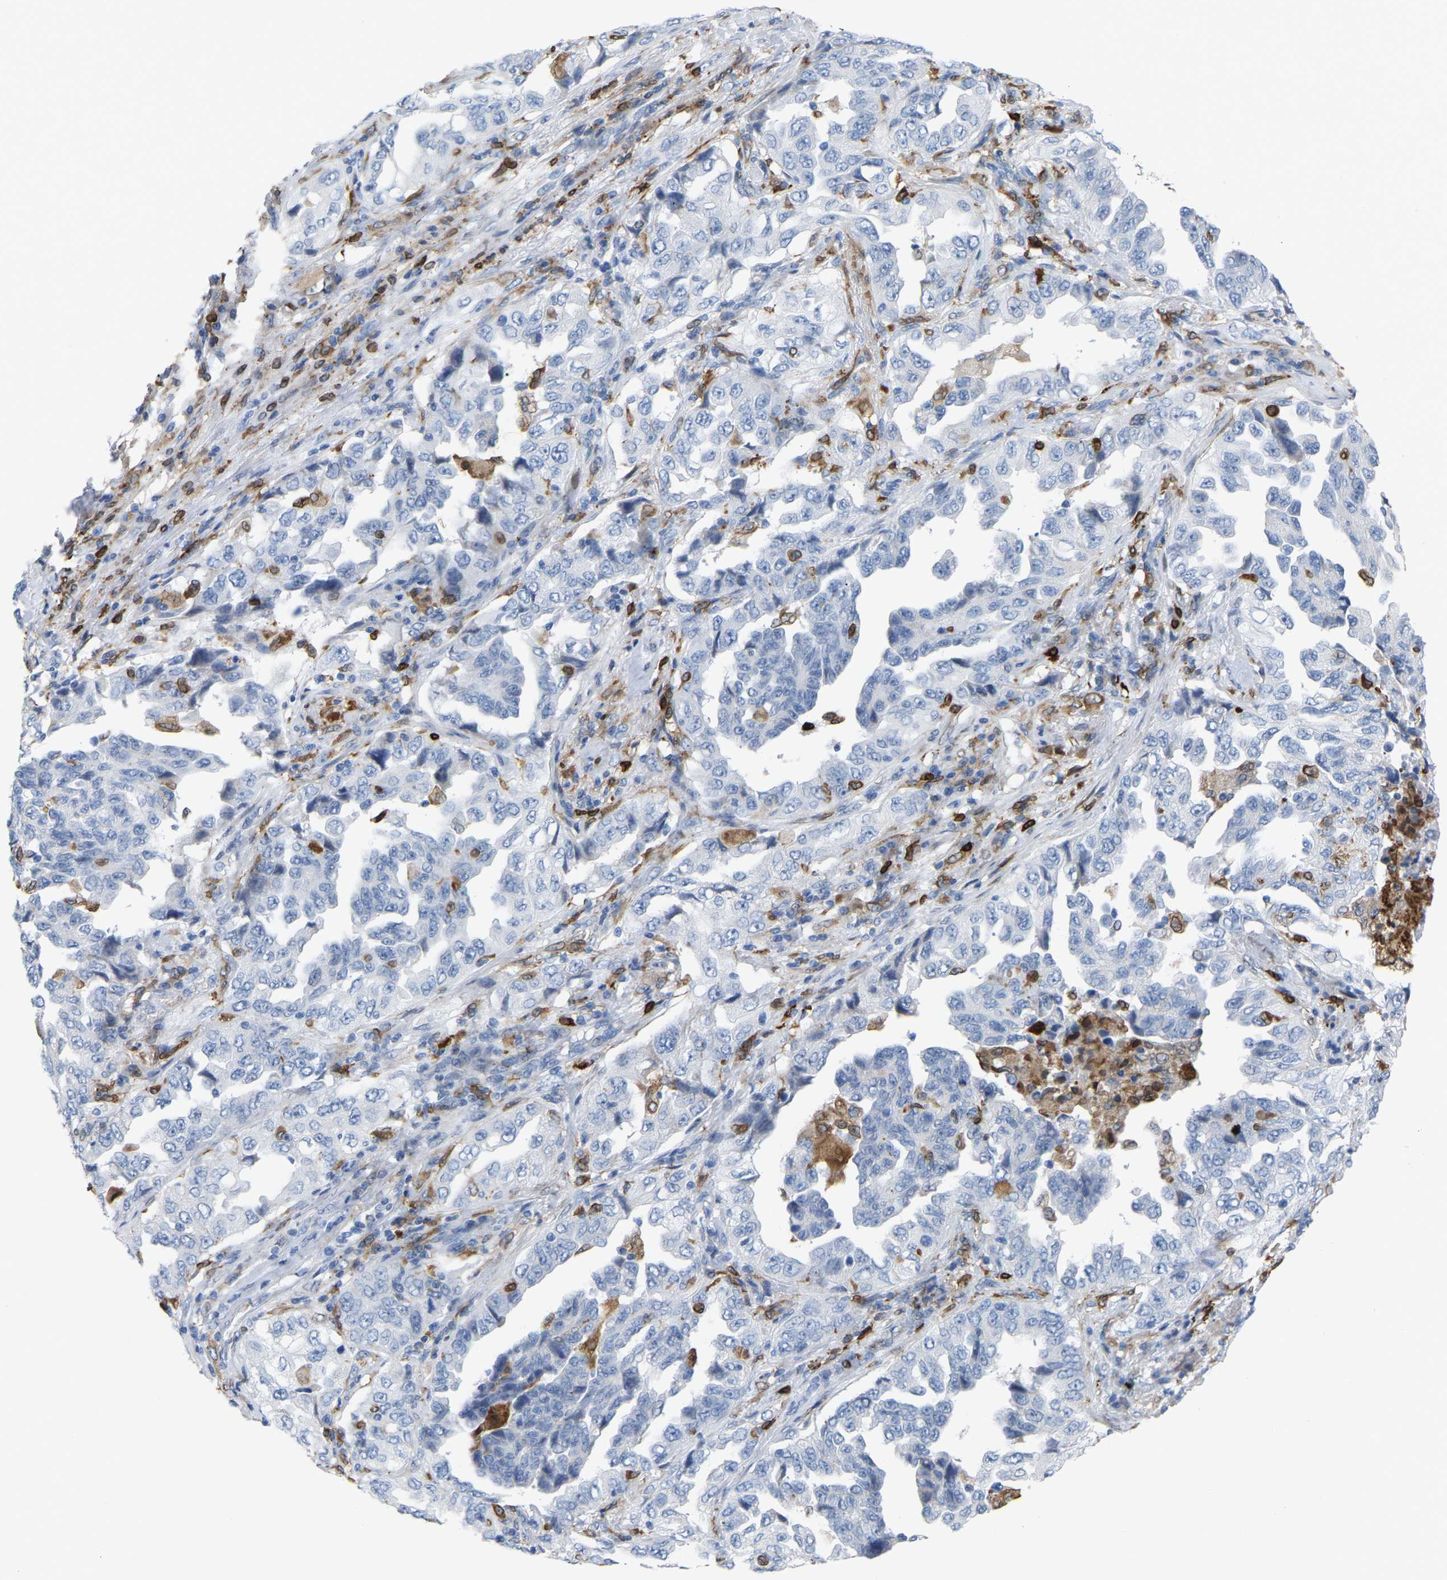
{"staining": {"intensity": "negative", "quantity": "none", "location": "none"}, "tissue": "lung cancer", "cell_type": "Tumor cells", "image_type": "cancer", "snomed": [{"axis": "morphology", "description": "Adenocarcinoma, NOS"}, {"axis": "topography", "description": "Lung"}], "caption": "The immunohistochemistry image has no significant expression in tumor cells of adenocarcinoma (lung) tissue.", "gene": "PTGS1", "patient": {"sex": "female", "age": 51}}